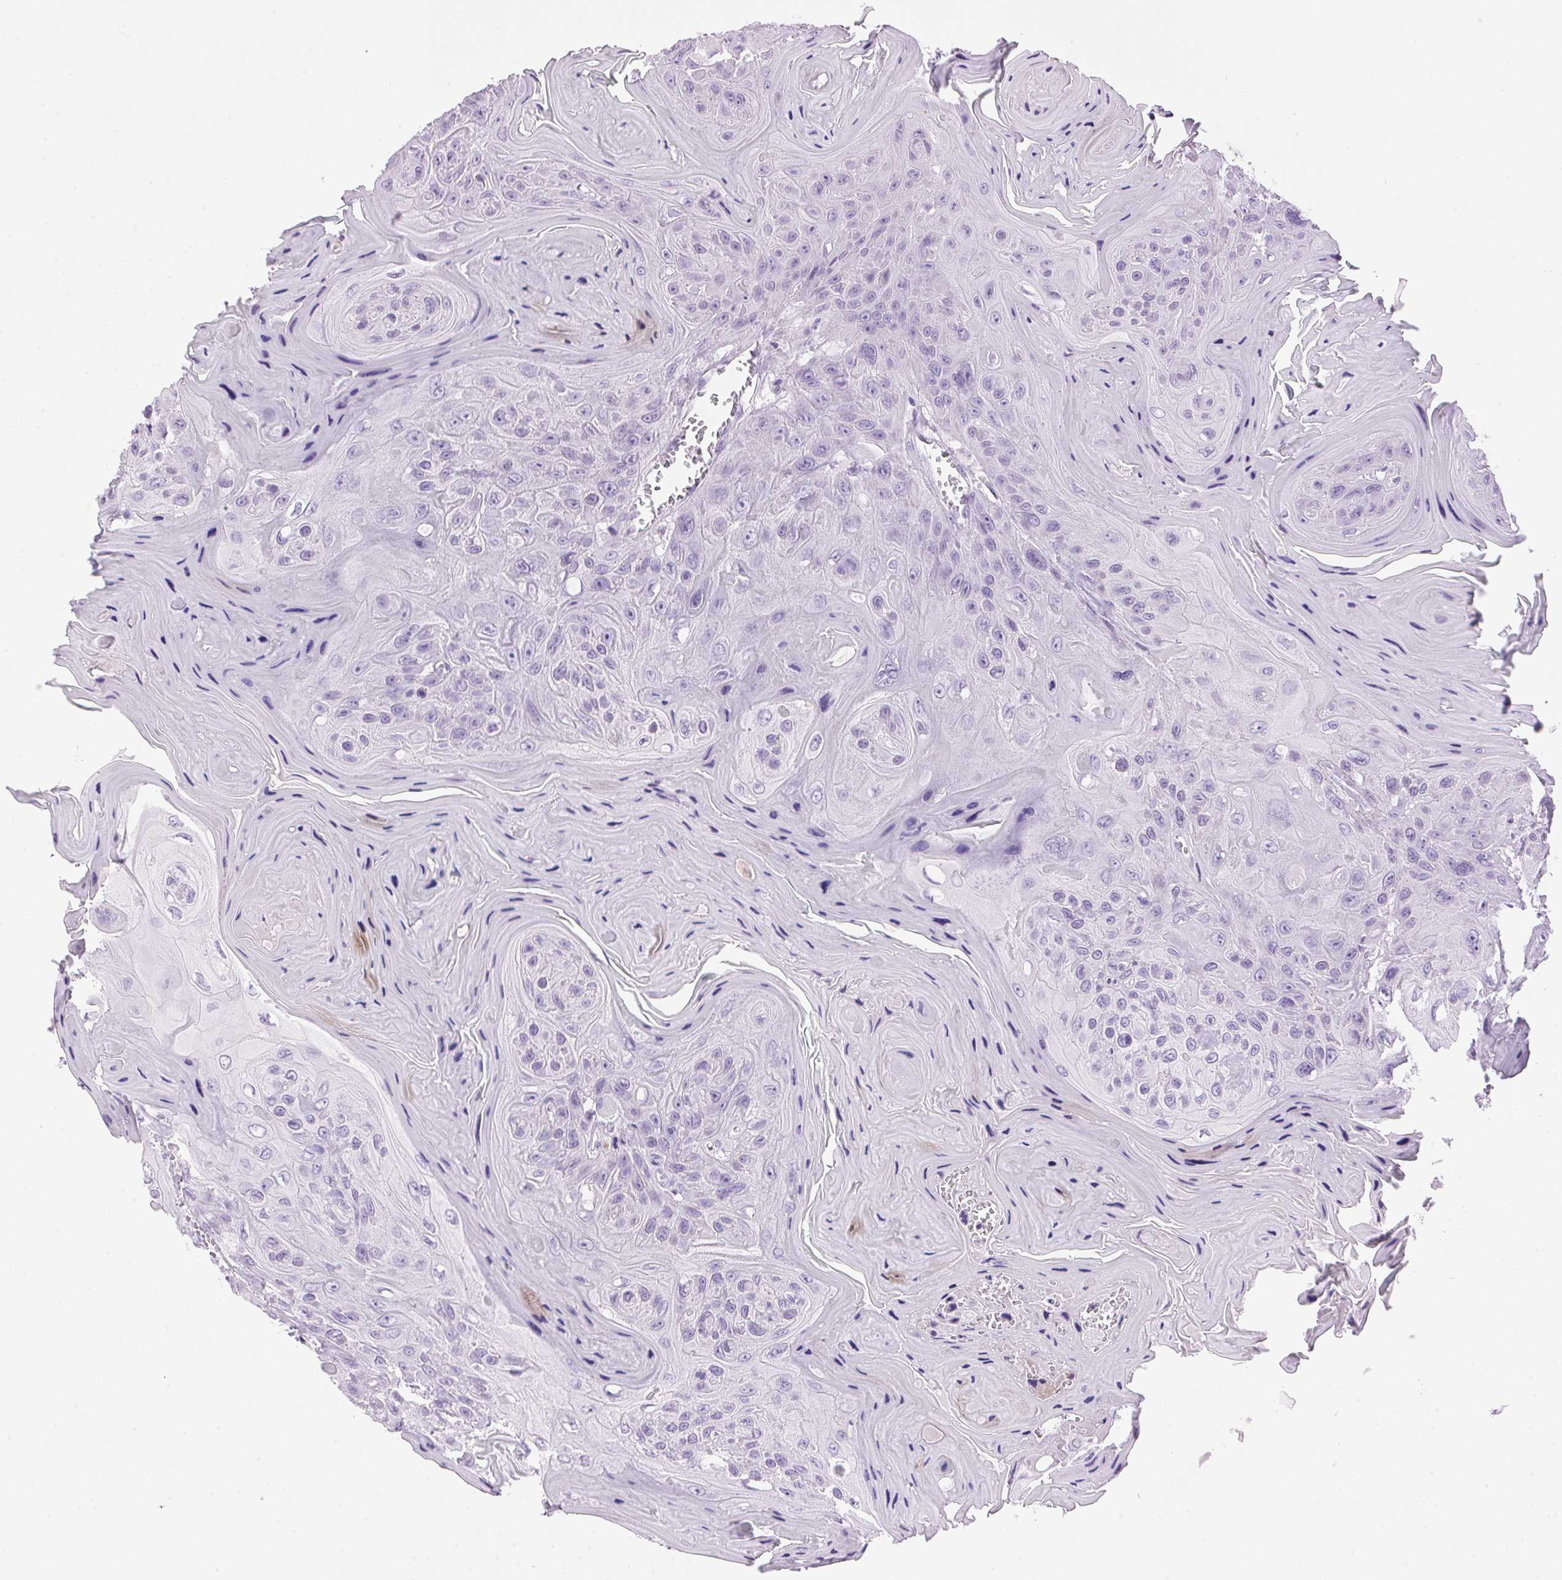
{"staining": {"intensity": "negative", "quantity": "none", "location": "none"}, "tissue": "head and neck cancer", "cell_type": "Tumor cells", "image_type": "cancer", "snomed": [{"axis": "morphology", "description": "Squamous cell carcinoma, NOS"}, {"axis": "topography", "description": "Head-Neck"}], "caption": "High magnification brightfield microscopy of head and neck squamous cell carcinoma stained with DAB (brown) and counterstained with hematoxylin (blue): tumor cells show no significant expression.", "gene": "TMEM88B", "patient": {"sex": "female", "age": 59}}